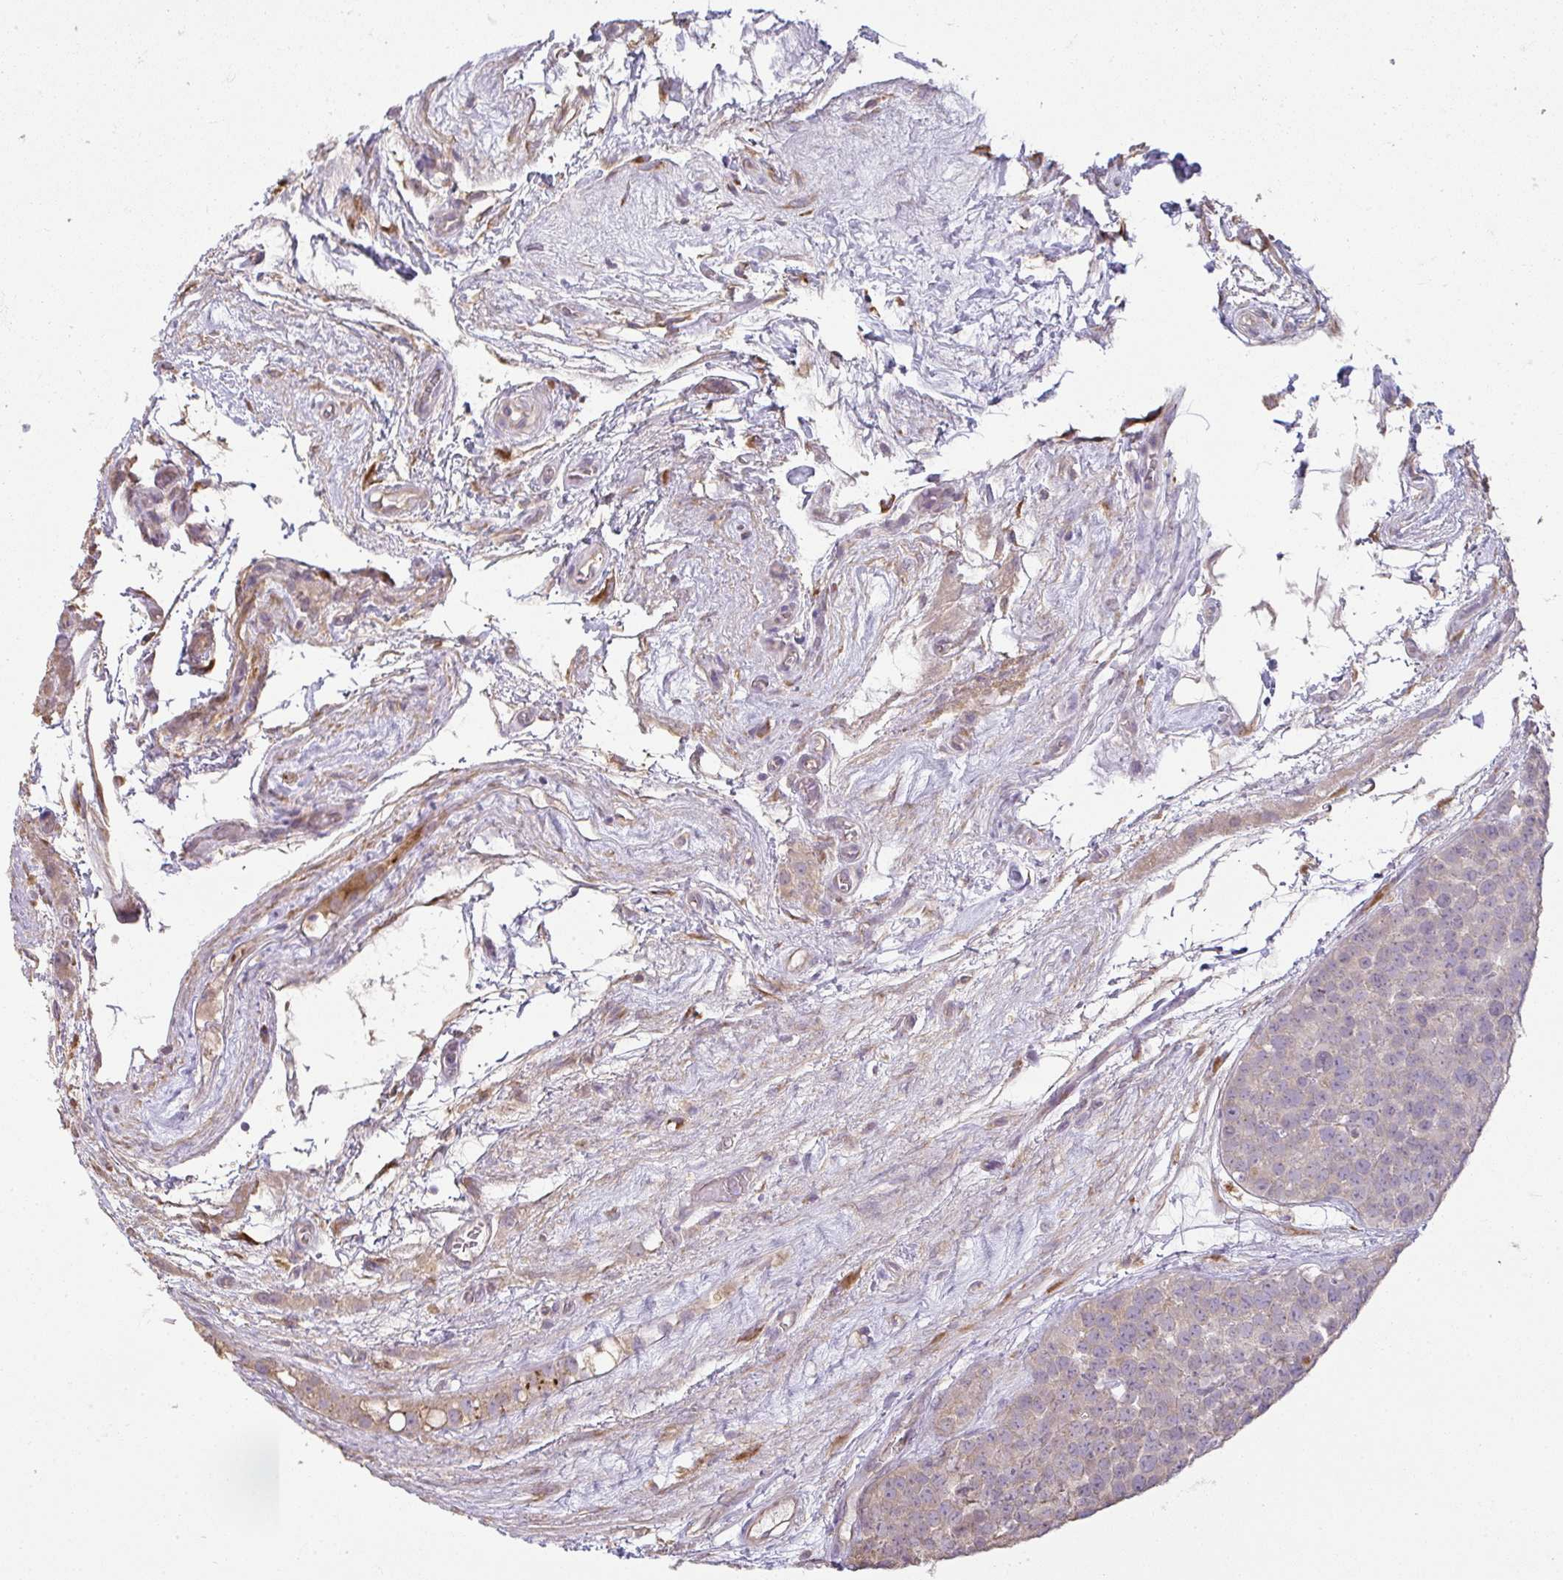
{"staining": {"intensity": "weak", "quantity": ">75%", "location": "cytoplasmic/membranous"}, "tissue": "testis cancer", "cell_type": "Tumor cells", "image_type": "cancer", "snomed": [{"axis": "morphology", "description": "Seminoma, NOS"}, {"axis": "topography", "description": "Testis"}], "caption": "Protein analysis of seminoma (testis) tissue demonstrates weak cytoplasmic/membranous positivity in approximately >75% of tumor cells.", "gene": "BRINP3", "patient": {"sex": "male", "age": 71}}